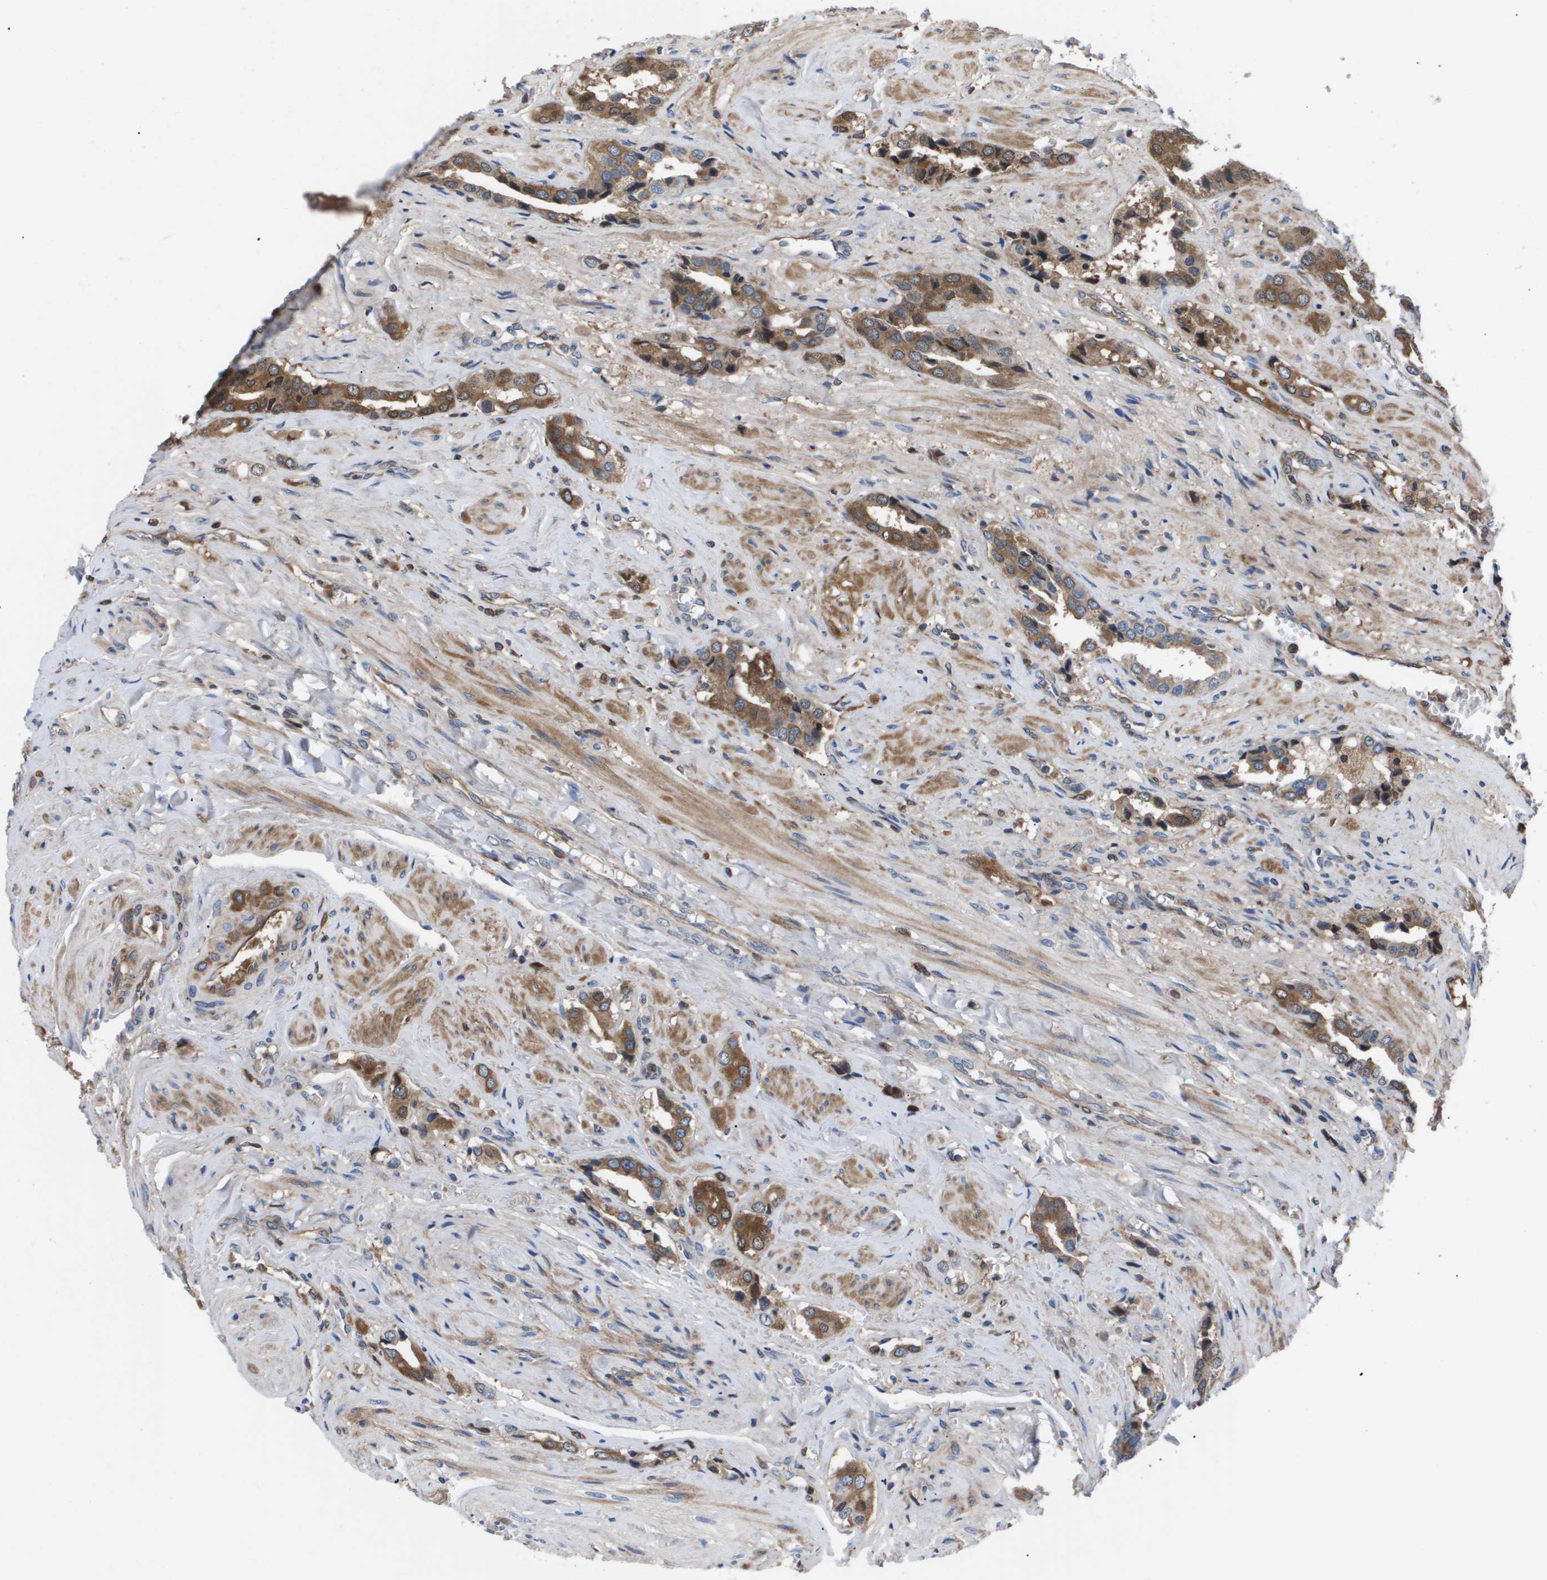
{"staining": {"intensity": "moderate", "quantity": ">75%", "location": "cytoplasmic/membranous"}, "tissue": "prostate cancer", "cell_type": "Tumor cells", "image_type": "cancer", "snomed": [{"axis": "morphology", "description": "Adenocarcinoma, High grade"}, {"axis": "topography", "description": "Prostate"}], "caption": "IHC of human prostate cancer (adenocarcinoma (high-grade)) shows medium levels of moderate cytoplasmic/membranous expression in about >75% of tumor cells.", "gene": "SERPINA6", "patient": {"sex": "male", "age": 52}}